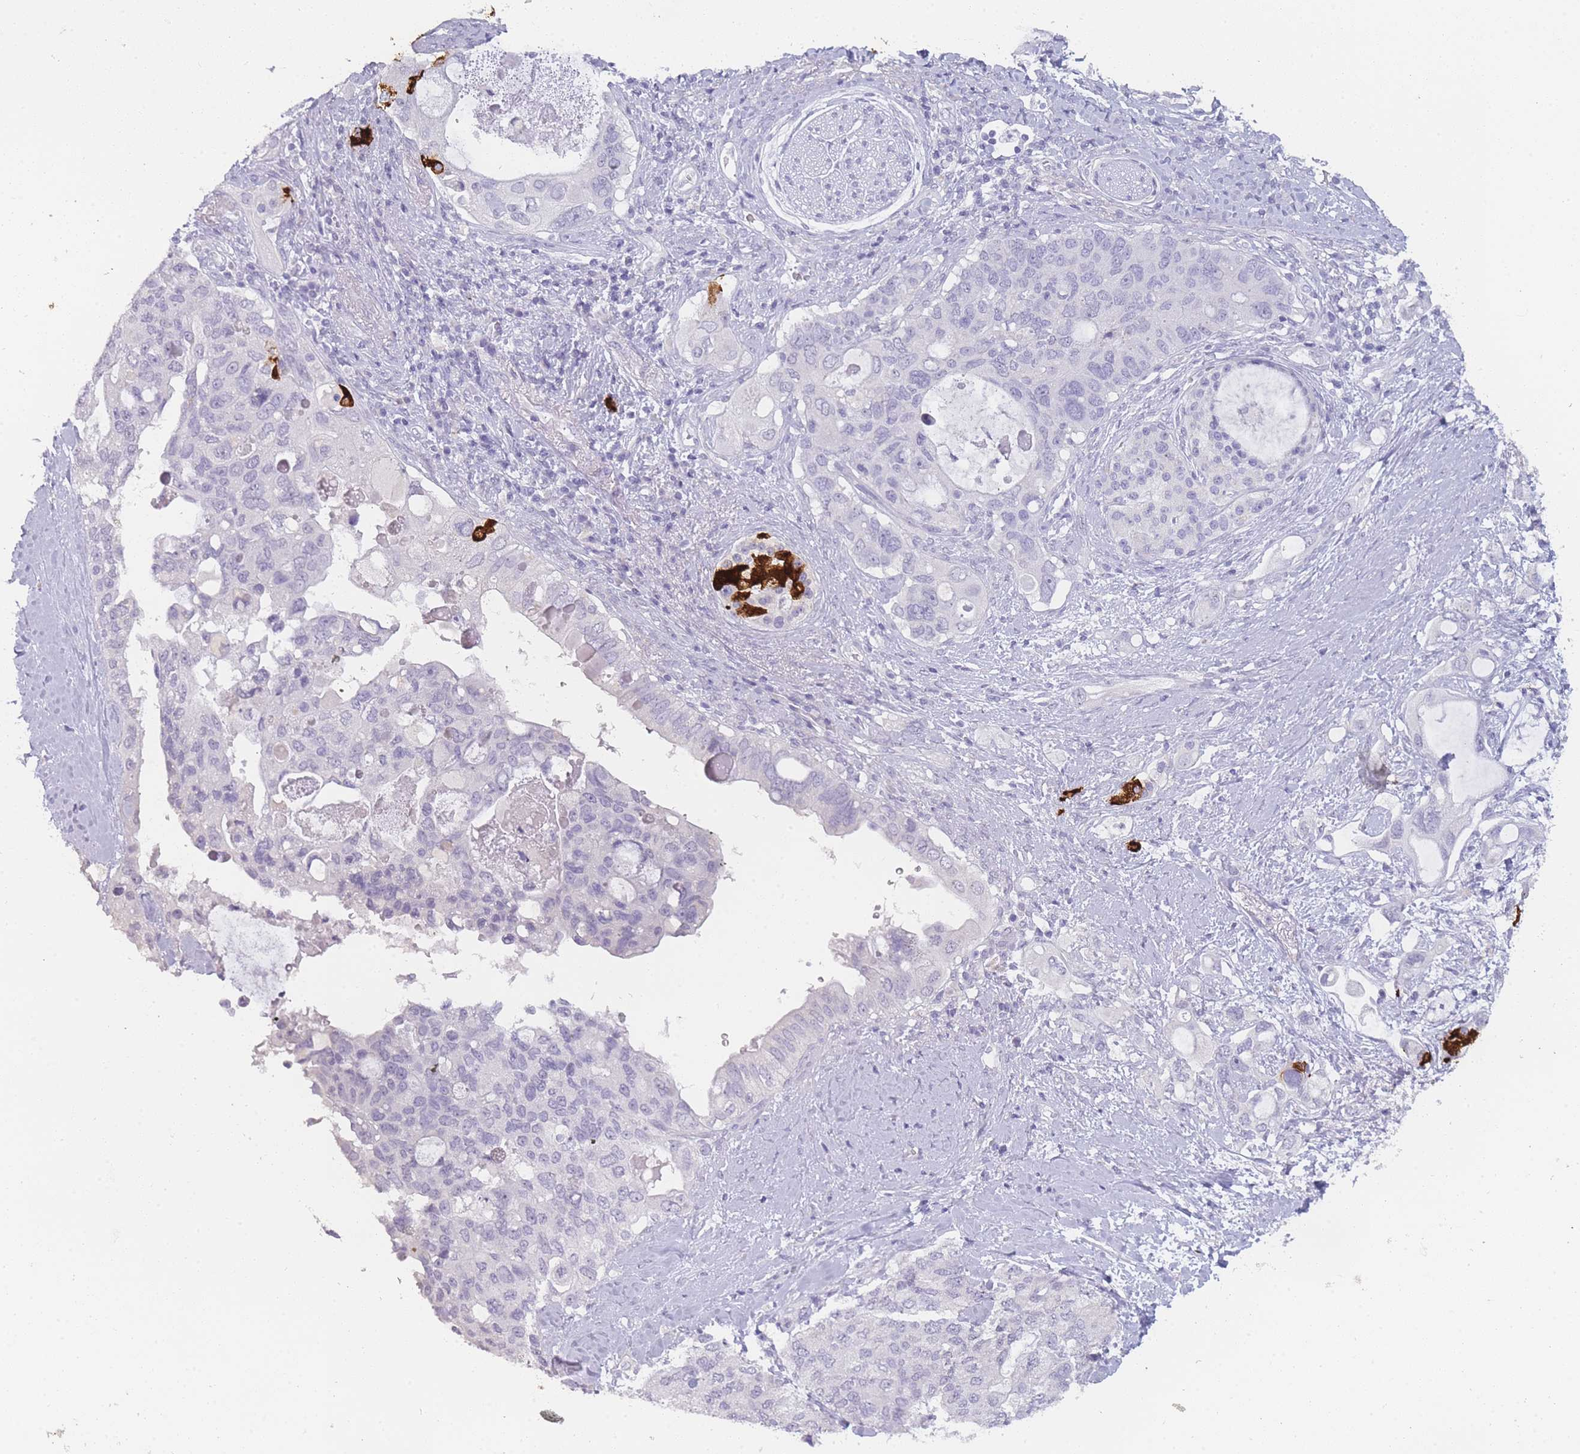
{"staining": {"intensity": "strong", "quantity": "<25%", "location": "cytoplasmic/membranous"}, "tissue": "pancreatic cancer", "cell_type": "Tumor cells", "image_type": "cancer", "snomed": [{"axis": "morphology", "description": "Adenocarcinoma, NOS"}, {"axis": "topography", "description": "Pancreas"}], "caption": "Immunohistochemical staining of pancreatic cancer (adenocarcinoma) displays medium levels of strong cytoplasmic/membranous staining in about <25% of tumor cells. (Brightfield microscopy of DAB IHC at high magnification).", "gene": "INS", "patient": {"sex": "female", "age": 56}}